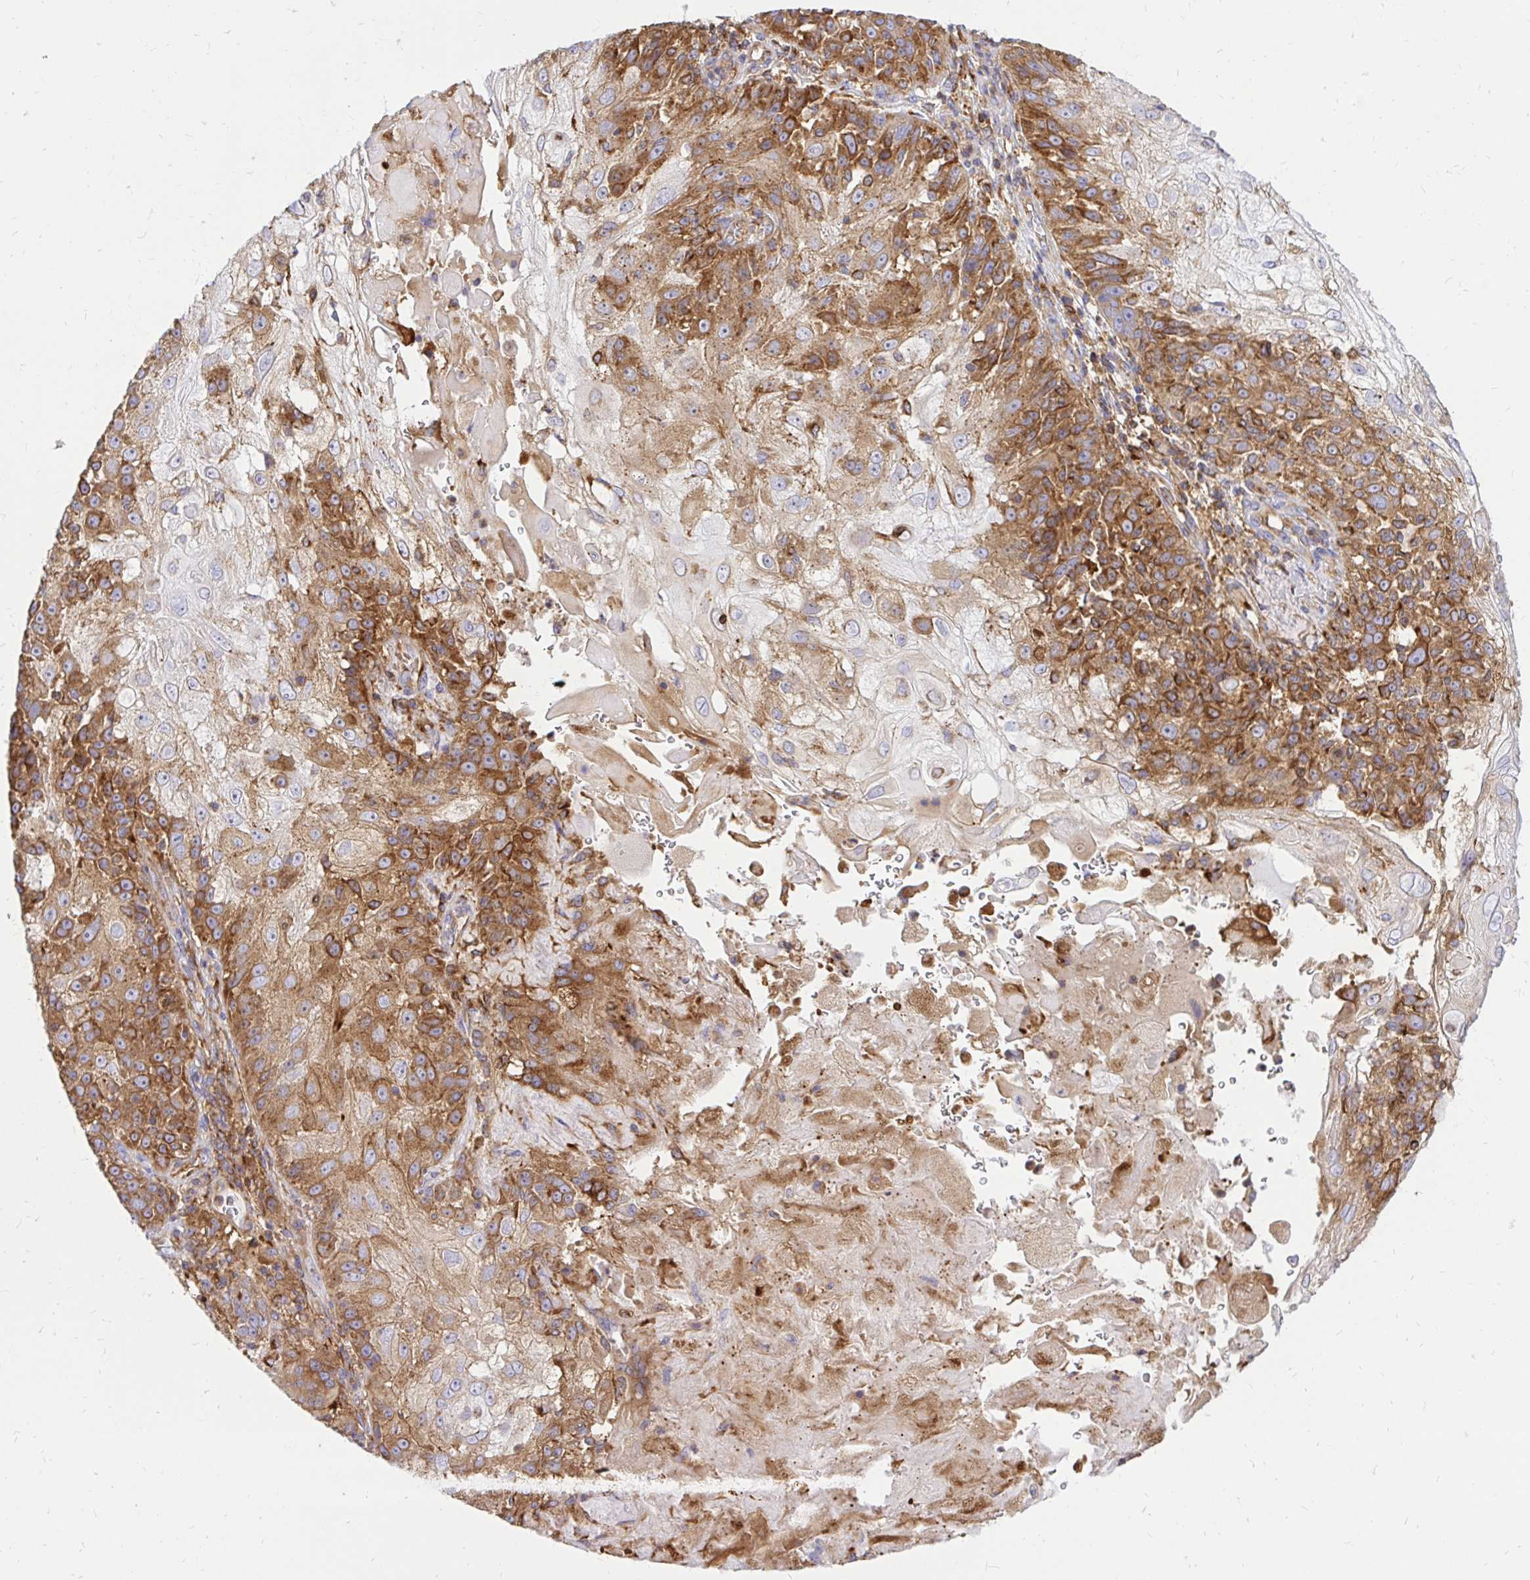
{"staining": {"intensity": "moderate", "quantity": ">75%", "location": "cytoplasmic/membranous"}, "tissue": "skin cancer", "cell_type": "Tumor cells", "image_type": "cancer", "snomed": [{"axis": "morphology", "description": "Normal tissue, NOS"}, {"axis": "morphology", "description": "Squamous cell carcinoma, NOS"}, {"axis": "topography", "description": "Skin"}], "caption": "Moderate cytoplasmic/membranous protein expression is appreciated in approximately >75% of tumor cells in skin cancer (squamous cell carcinoma). Immunohistochemistry stains the protein of interest in brown and the nuclei are stained blue.", "gene": "ABCB10", "patient": {"sex": "female", "age": 83}}